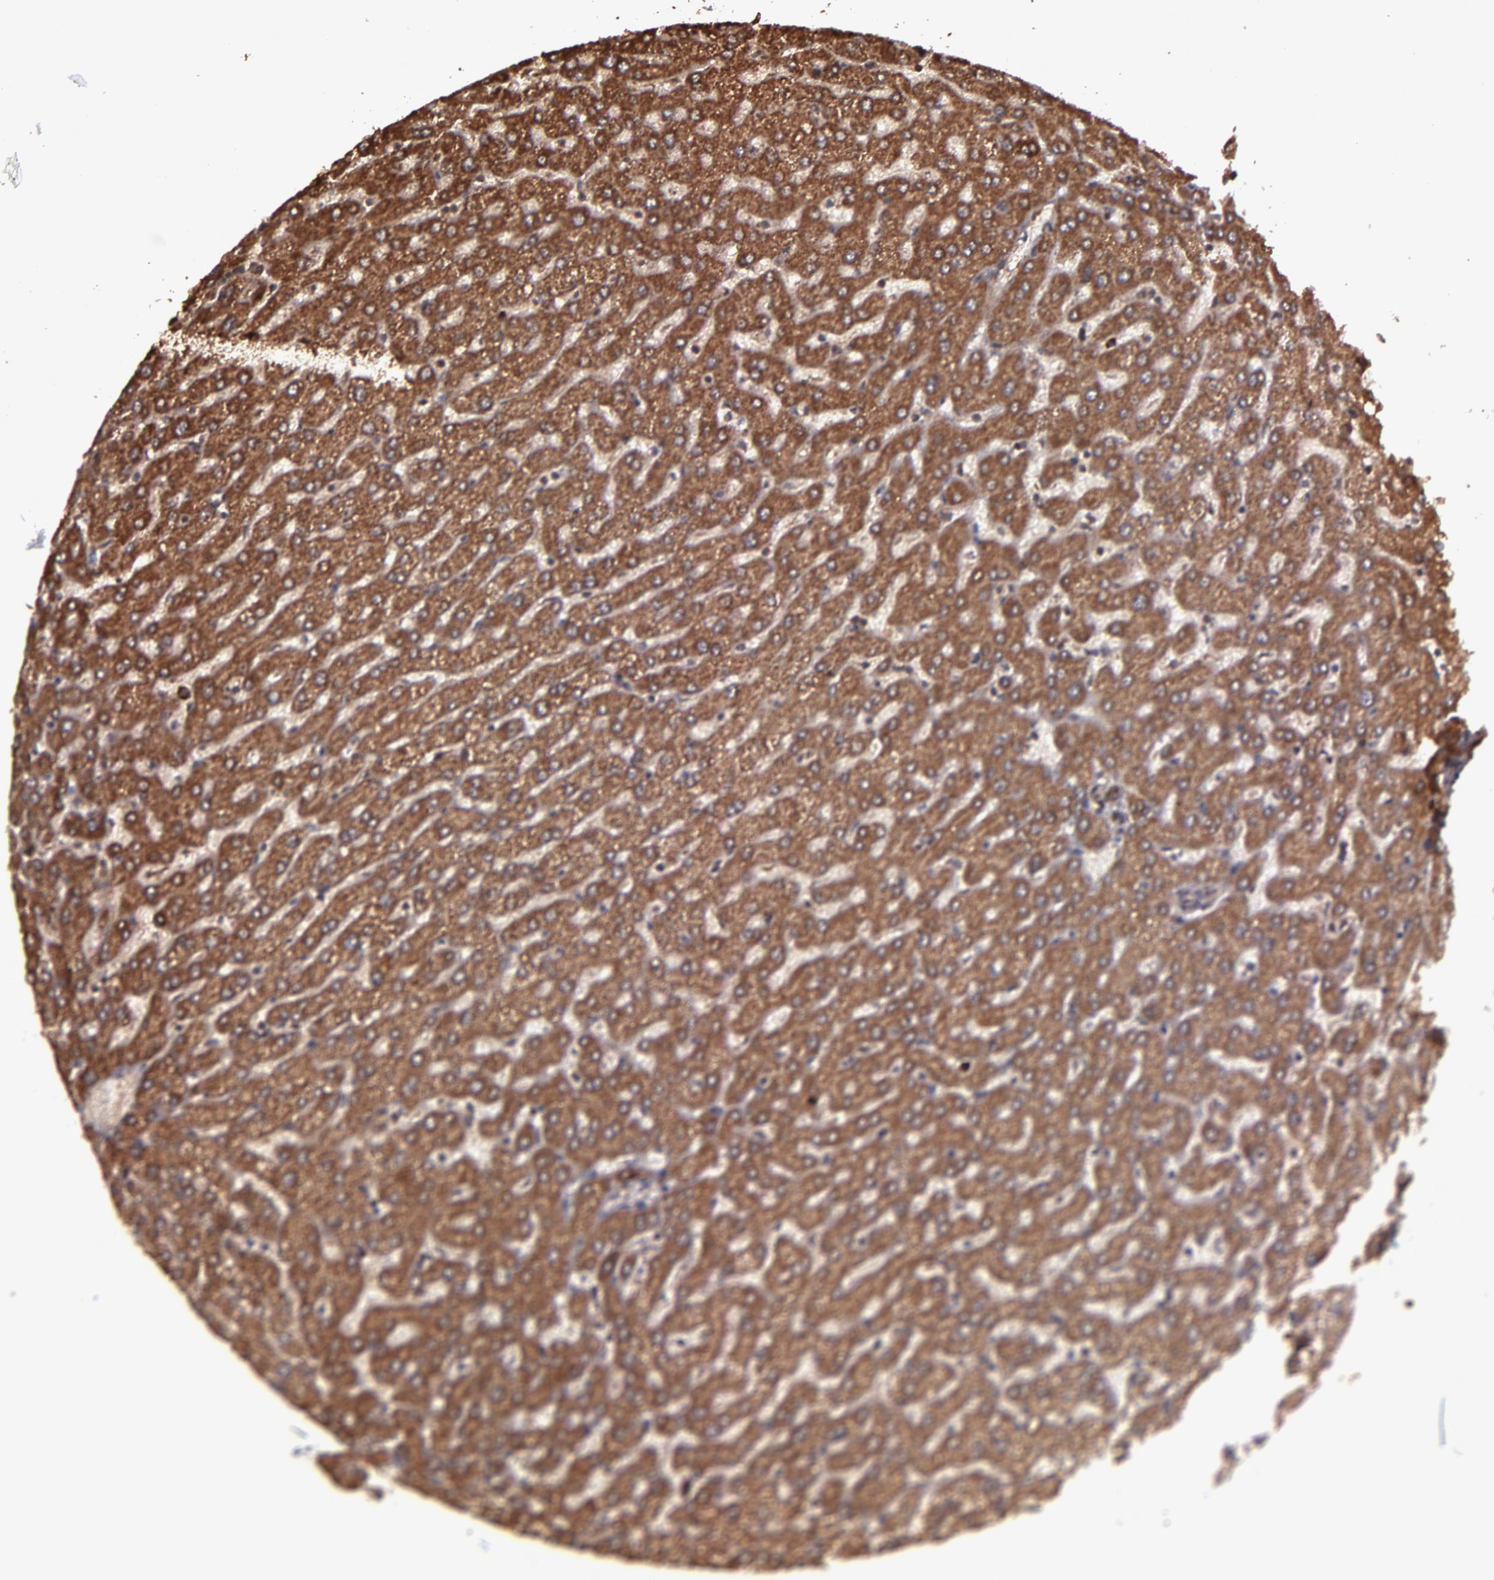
{"staining": {"intensity": "strong", "quantity": ">75%", "location": "cytoplasmic/membranous,nuclear"}, "tissue": "liver", "cell_type": "Cholangiocytes", "image_type": "normal", "snomed": [{"axis": "morphology", "description": "Normal tissue, NOS"}, {"axis": "morphology", "description": "Fibrosis, NOS"}, {"axis": "topography", "description": "Liver"}], "caption": "Strong cytoplasmic/membranous,nuclear positivity is identified in about >75% of cholangiocytes in normal liver. (brown staining indicates protein expression, while blue staining denotes nuclei).", "gene": "EIF4ENIF1", "patient": {"sex": "female", "age": 29}}